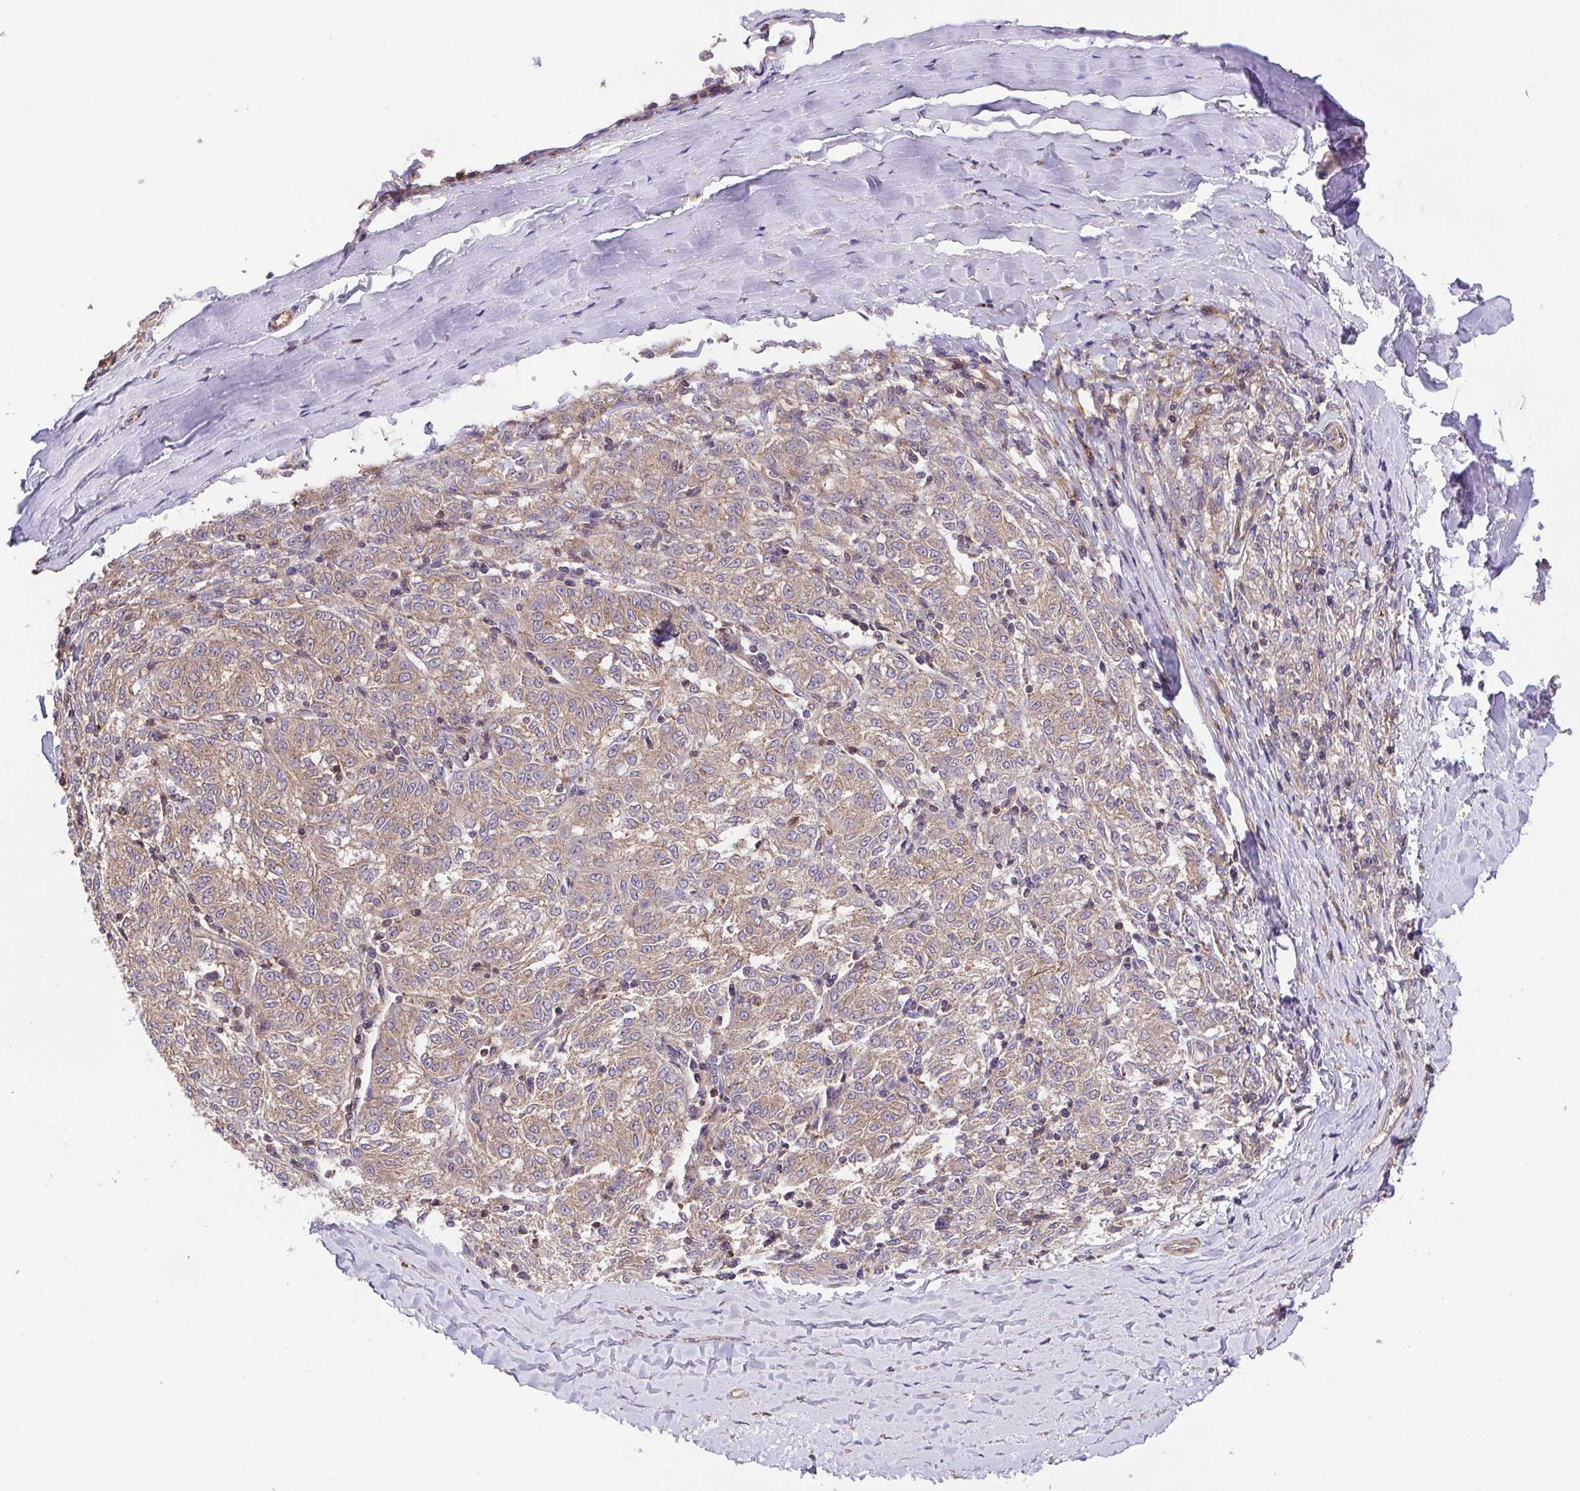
{"staining": {"intensity": "weak", "quantity": "25%-75%", "location": "cytoplasmic/membranous"}, "tissue": "melanoma", "cell_type": "Tumor cells", "image_type": "cancer", "snomed": [{"axis": "morphology", "description": "Malignant melanoma, NOS"}, {"axis": "topography", "description": "Skin"}], "caption": "Immunohistochemistry photomicrograph of neoplastic tissue: malignant melanoma stained using immunohistochemistry (IHC) shows low levels of weak protein expression localized specifically in the cytoplasmic/membranous of tumor cells, appearing as a cytoplasmic/membranous brown color.", "gene": "IDE", "patient": {"sex": "female", "age": 72}}